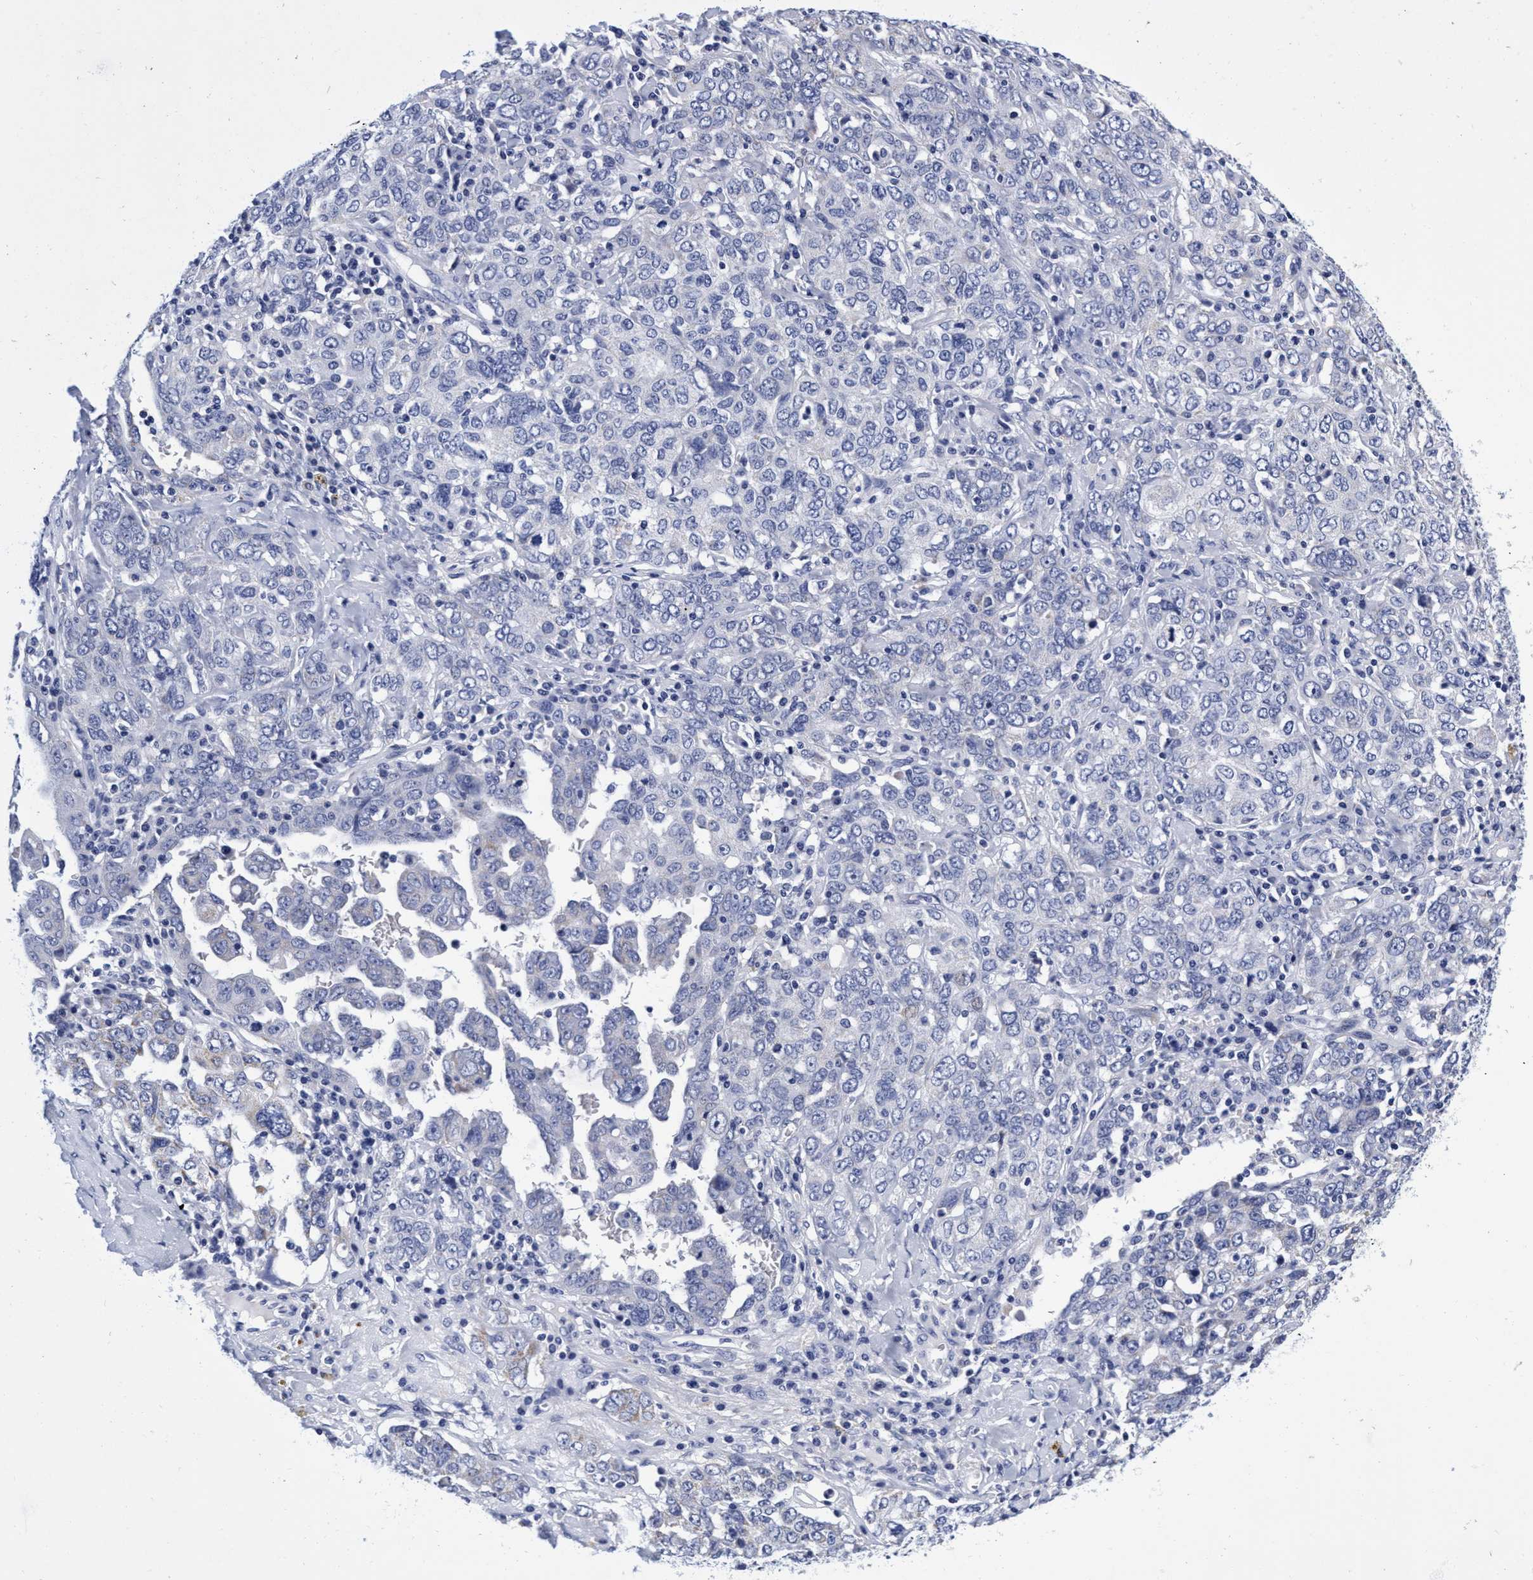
{"staining": {"intensity": "negative", "quantity": "none", "location": "none"}, "tissue": "ovarian cancer", "cell_type": "Tumor cells", "image_type": "cancer", "snomed": [{"axis": "morphology", "description": "Carcinoma, endometroid"}, {"axis": "topography", "description": "Ovary"}], "caption": "Ovarian cancer (endometroid carcinoma) was stained to show a protein in brown. There is no significant positivity in tumor cells. Brightfield microscopy of immunohistochemistry (IHC) stained with DAB (brown) and hematoxylin (blue), captured at high magnification.", "gene": "PLPPR1", "patient": {"sex": "female", "age": 62}}